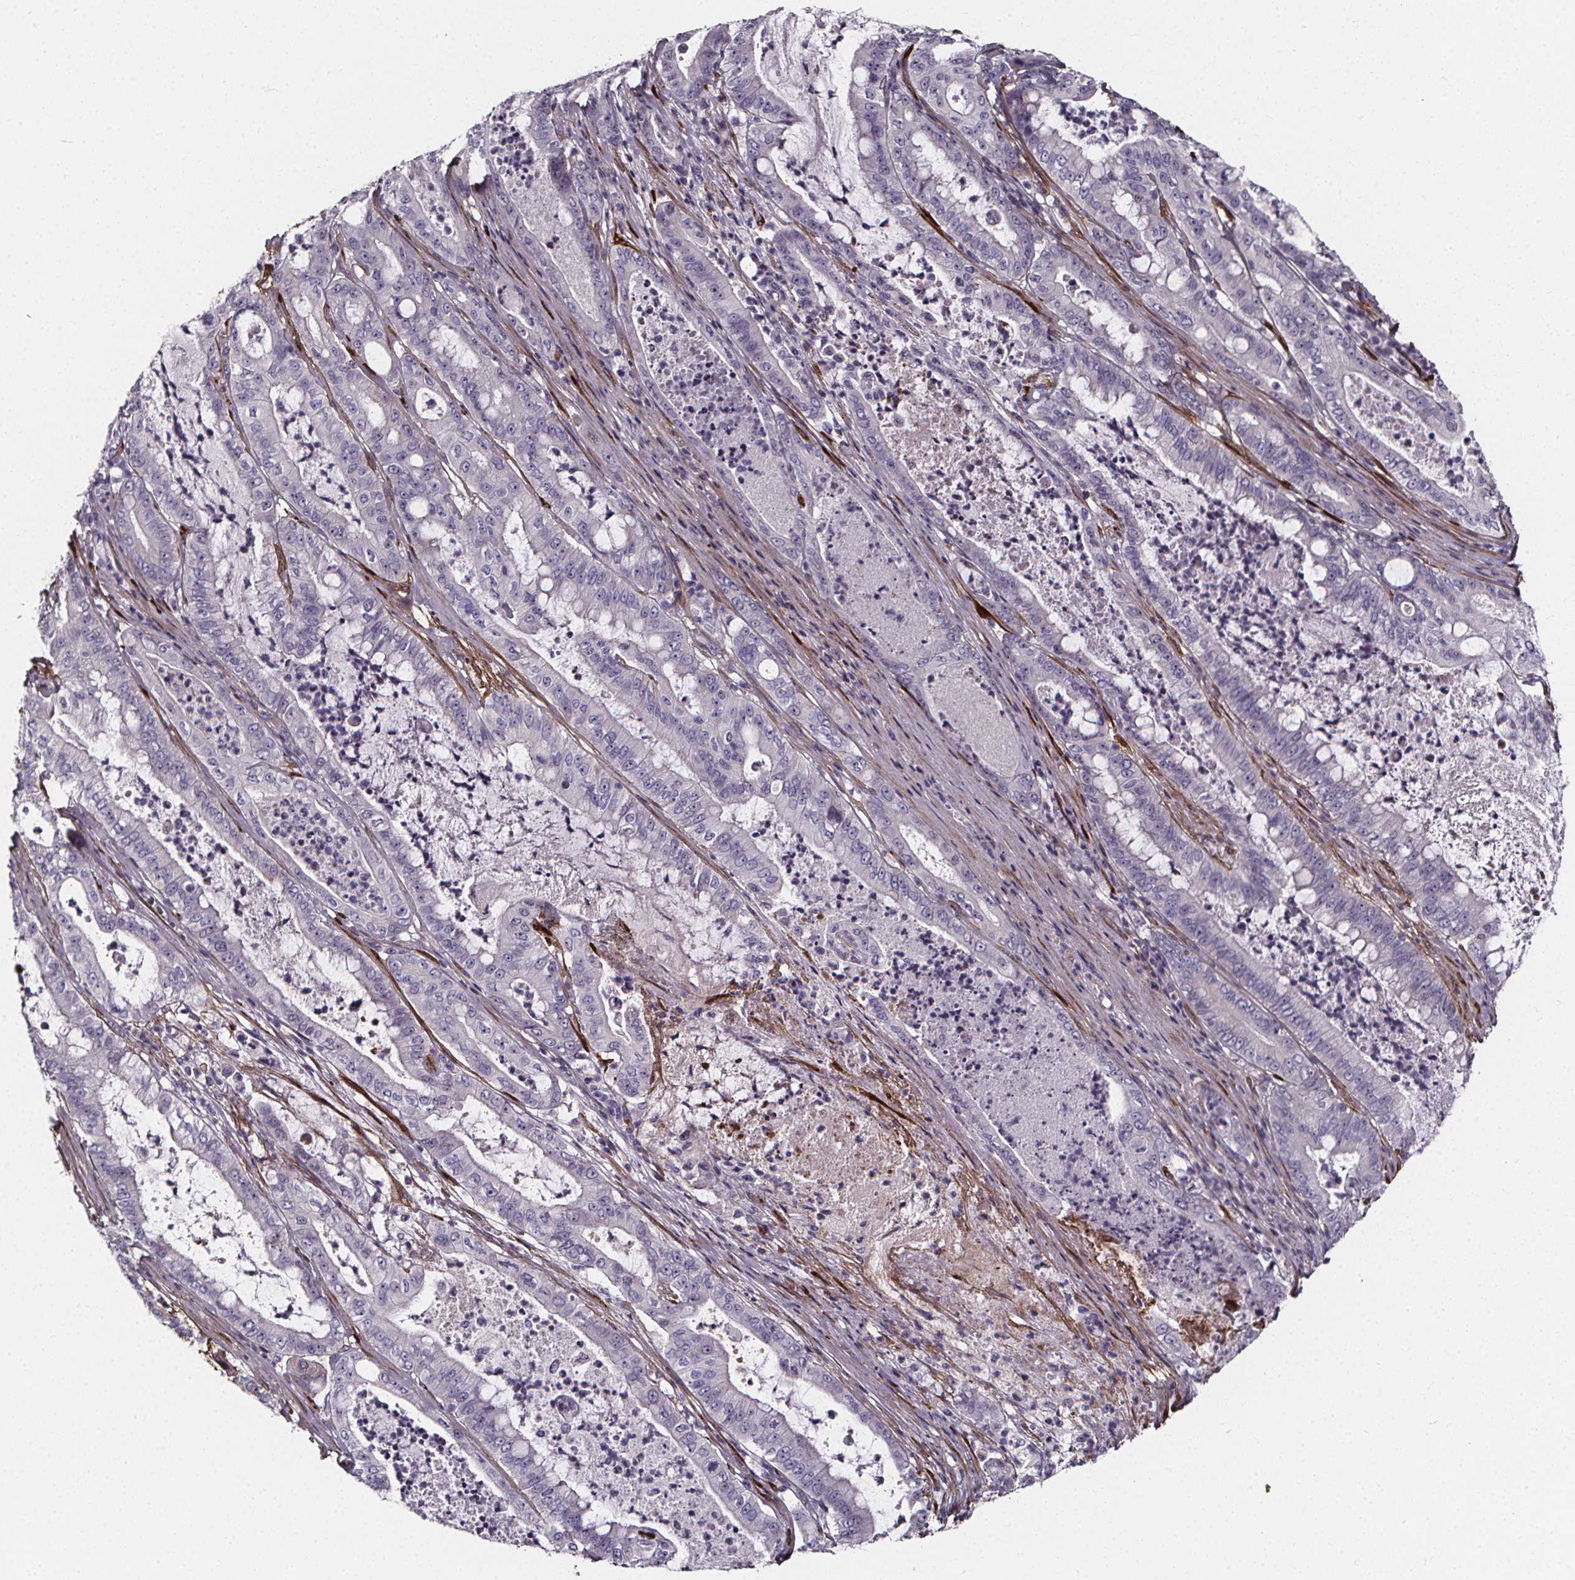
{"staining": {"intensity": "negative", "quantity": "none", "location": "none"}, "tissue": "pancreatic cancer", "cell_type": "Tumor cells", "image_type": "cancer", "snomed": [{"axis": "morphology", "description": "Adenocarcinoma, NOS"}, {"axis": "topography", "description": "Pancreas"}], "caption": "This is an IHC histopathology image of human pancreatic cancer (adenocarcinoma). There is no staining in tumor cells.", "gene": "AEBP1", "patient": {"sex": "male", "age": 71}}